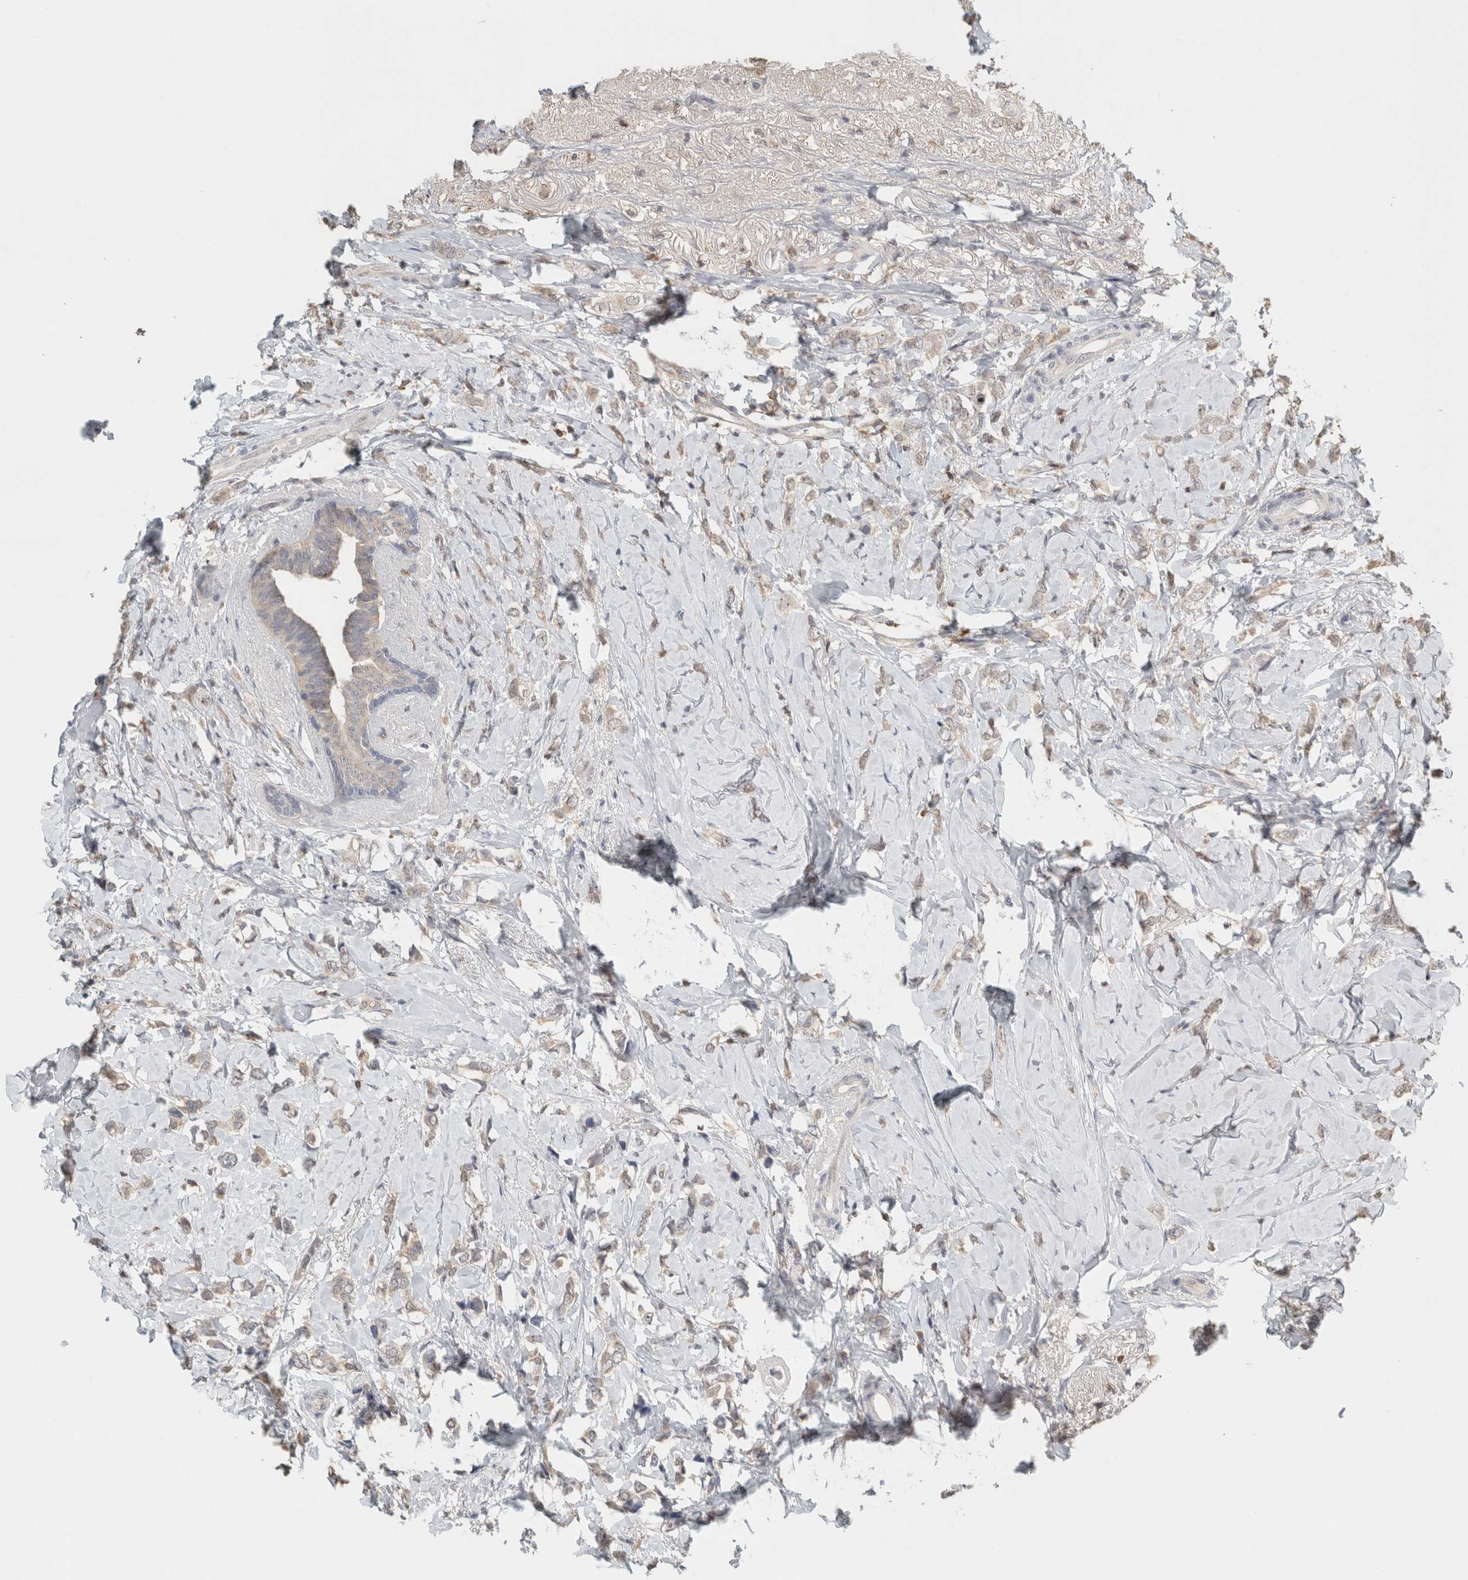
{"staining": {"intensity": "weak", "quantity": "<25%", "location": "cytoplasmic/membranous"}, "tissue": "breast cancer", "cell_type": "Tumor cells", "image_type": "cancer", "snomed": [{"axis": "morphology", "description": "Normal tissue, NOS"}, {"axis": "morphology", "description": "Lobular carcinoma"}, {"axis": "topography", "description": "Breast"}], "caption": "The micrograph shows no staining of tumor cells in breast cancer (lobular carcinoma).", "gene": "TRAT1", "patient": {"sex": "female", "age": 47}}